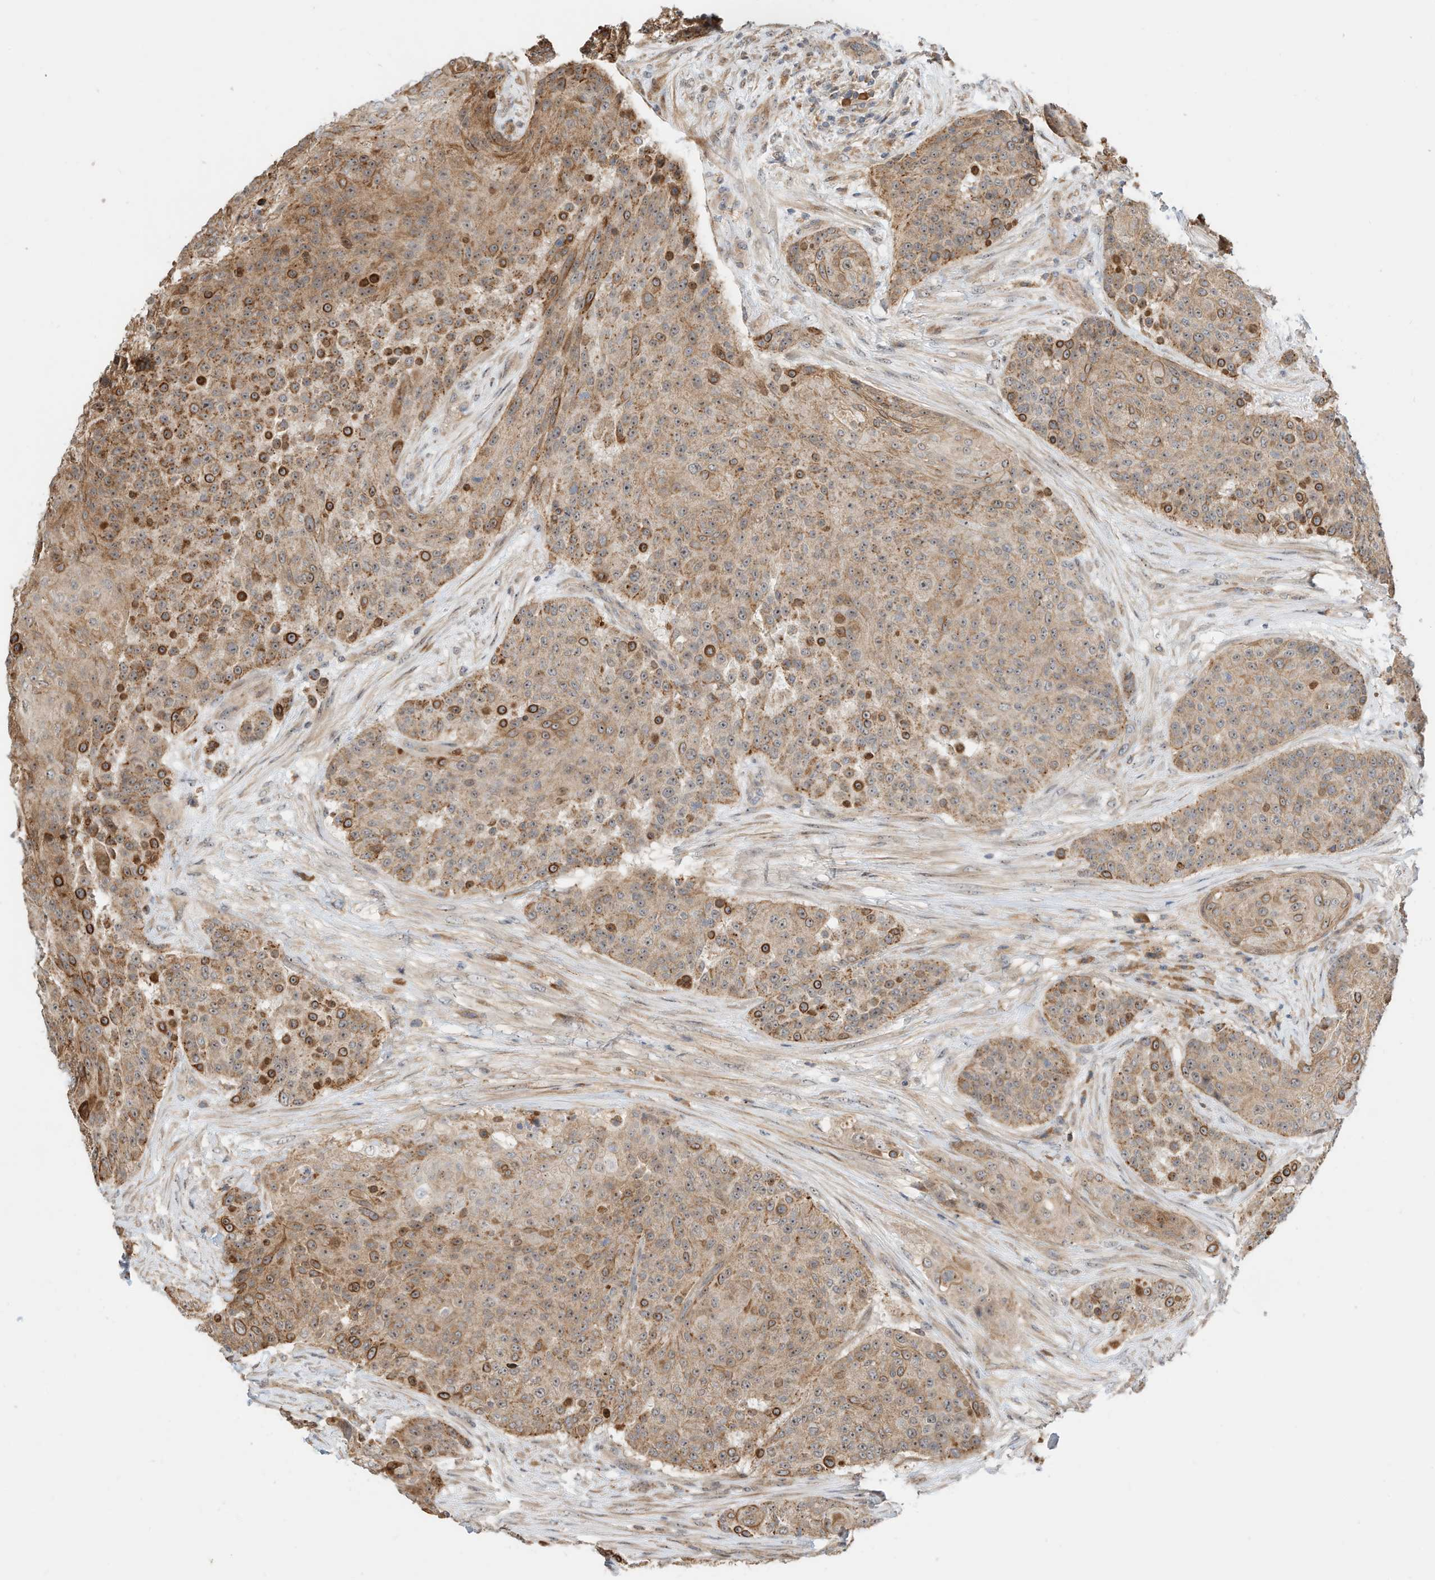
{"staining": {"intensity": "moderate", "quantity": ">75%", "location": "cytoplasmic/membranous"}, "tissue": "urothelial cancer", "cell_type": "Tumor cells", "image_type": "cancer", "snomed": [{"axis": "morphology", "description": "Urothelial carcinoma, High grade"}, {"axis": "topography", "description": "Urinary bladder"}], "caption": "Urothelial carcinoma (high-grade) tissue displays moderate cytoplasmic/membranous staining in approximately >75% of tumor cells", "gene": "CPAMD8", "patient": {"sex": "female", "age": 63}}